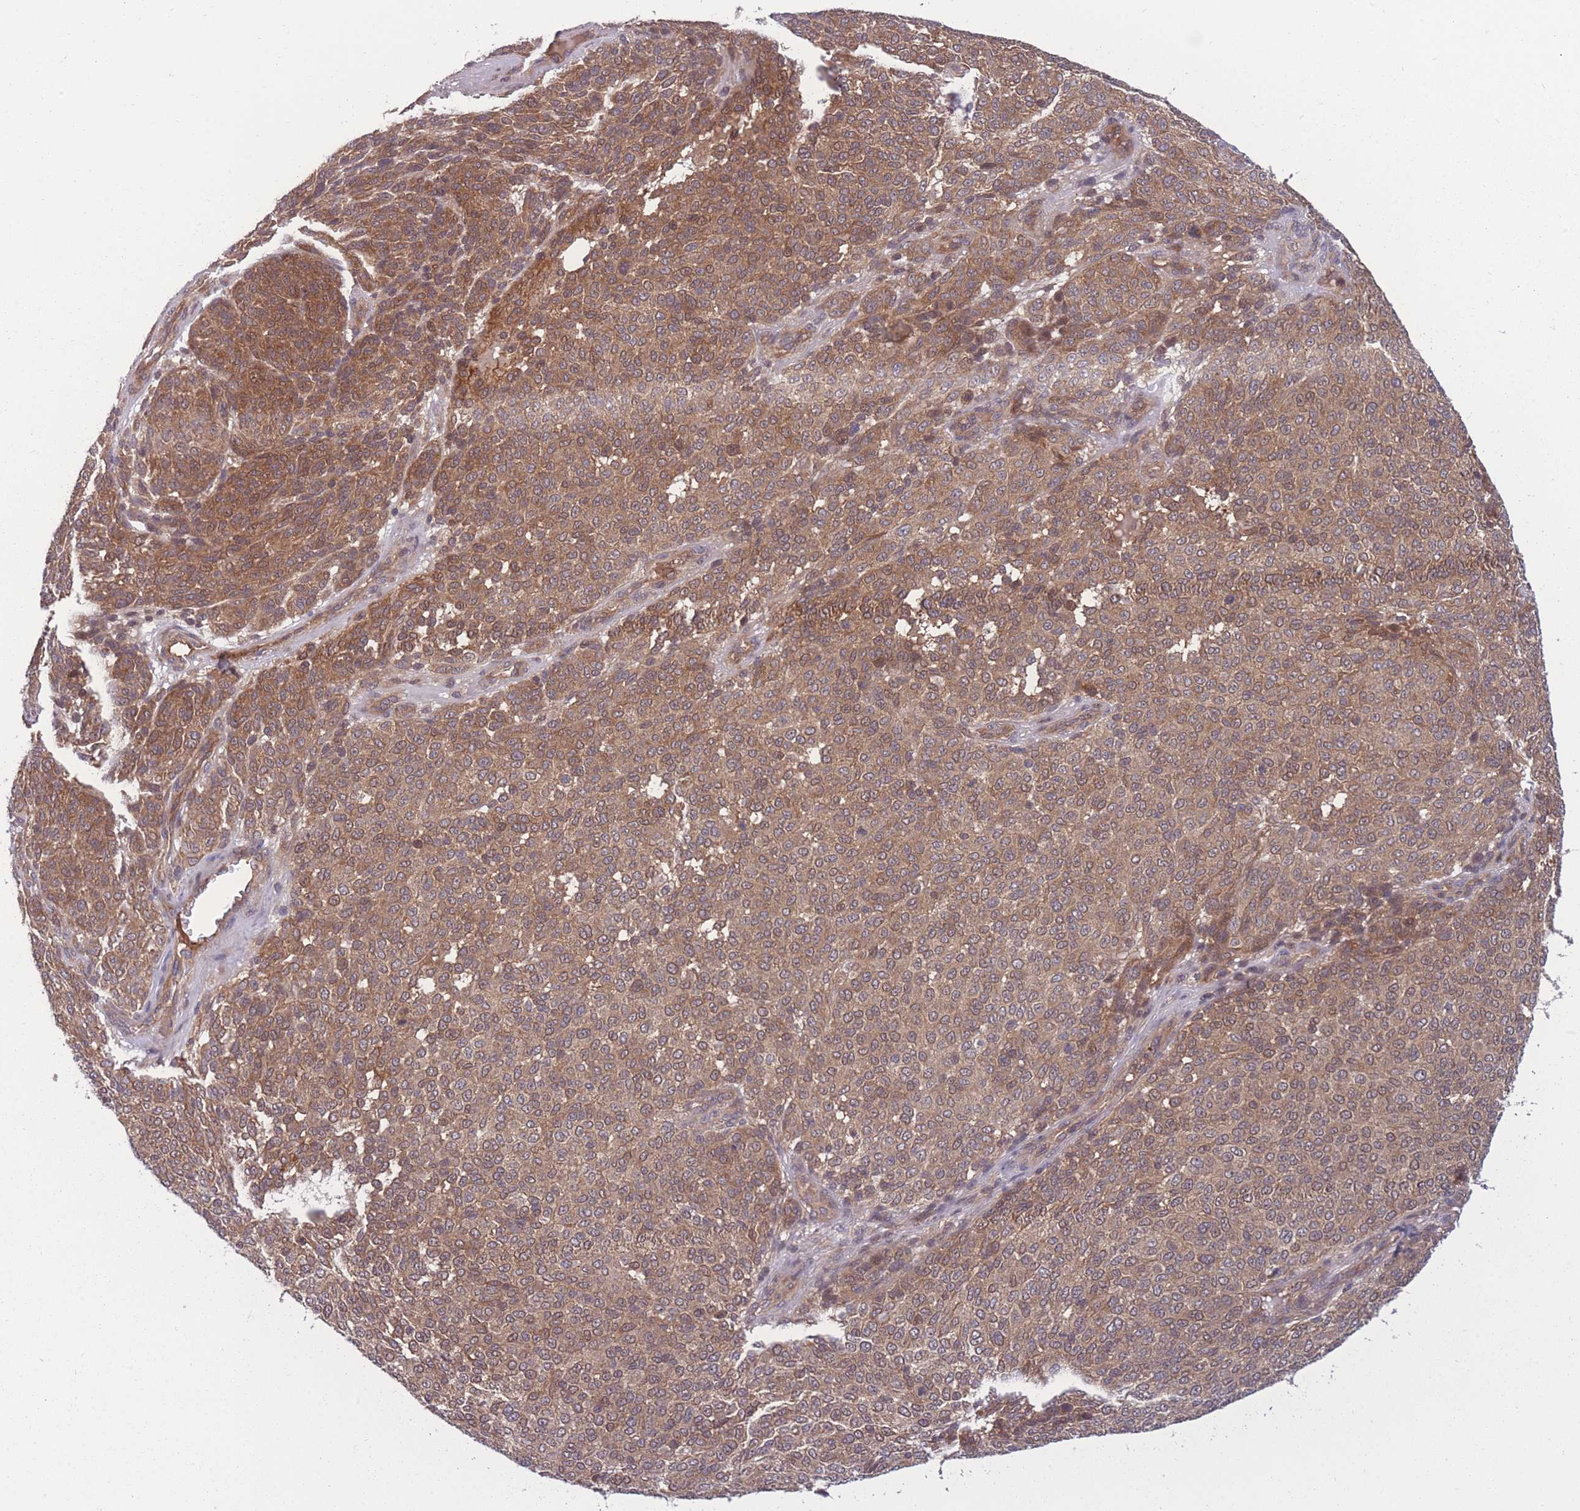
{"staining": {"intensity": "moderate", "quantity": ">75%", "location": "cytoplasmic/membranous"}, "tissue": "melanoma", "cell_type": "Tumor cells", "image_type": "cancer", "snomed": [{"axis": "morphology", "description": "Malignant melanoma, NOS"}, {"axis": "topography", "description": "Skin"}], "caption": "Melanoma was stained to show a protein in brown. There is medium levels of moderate cytoplasmic/membranous staining in about >75% of tumor cells. (Brightfield microscopy of DAB IHC at high magnification).", "gene": "UBE2N", "patient": {"sex": "male", "age": 49}}